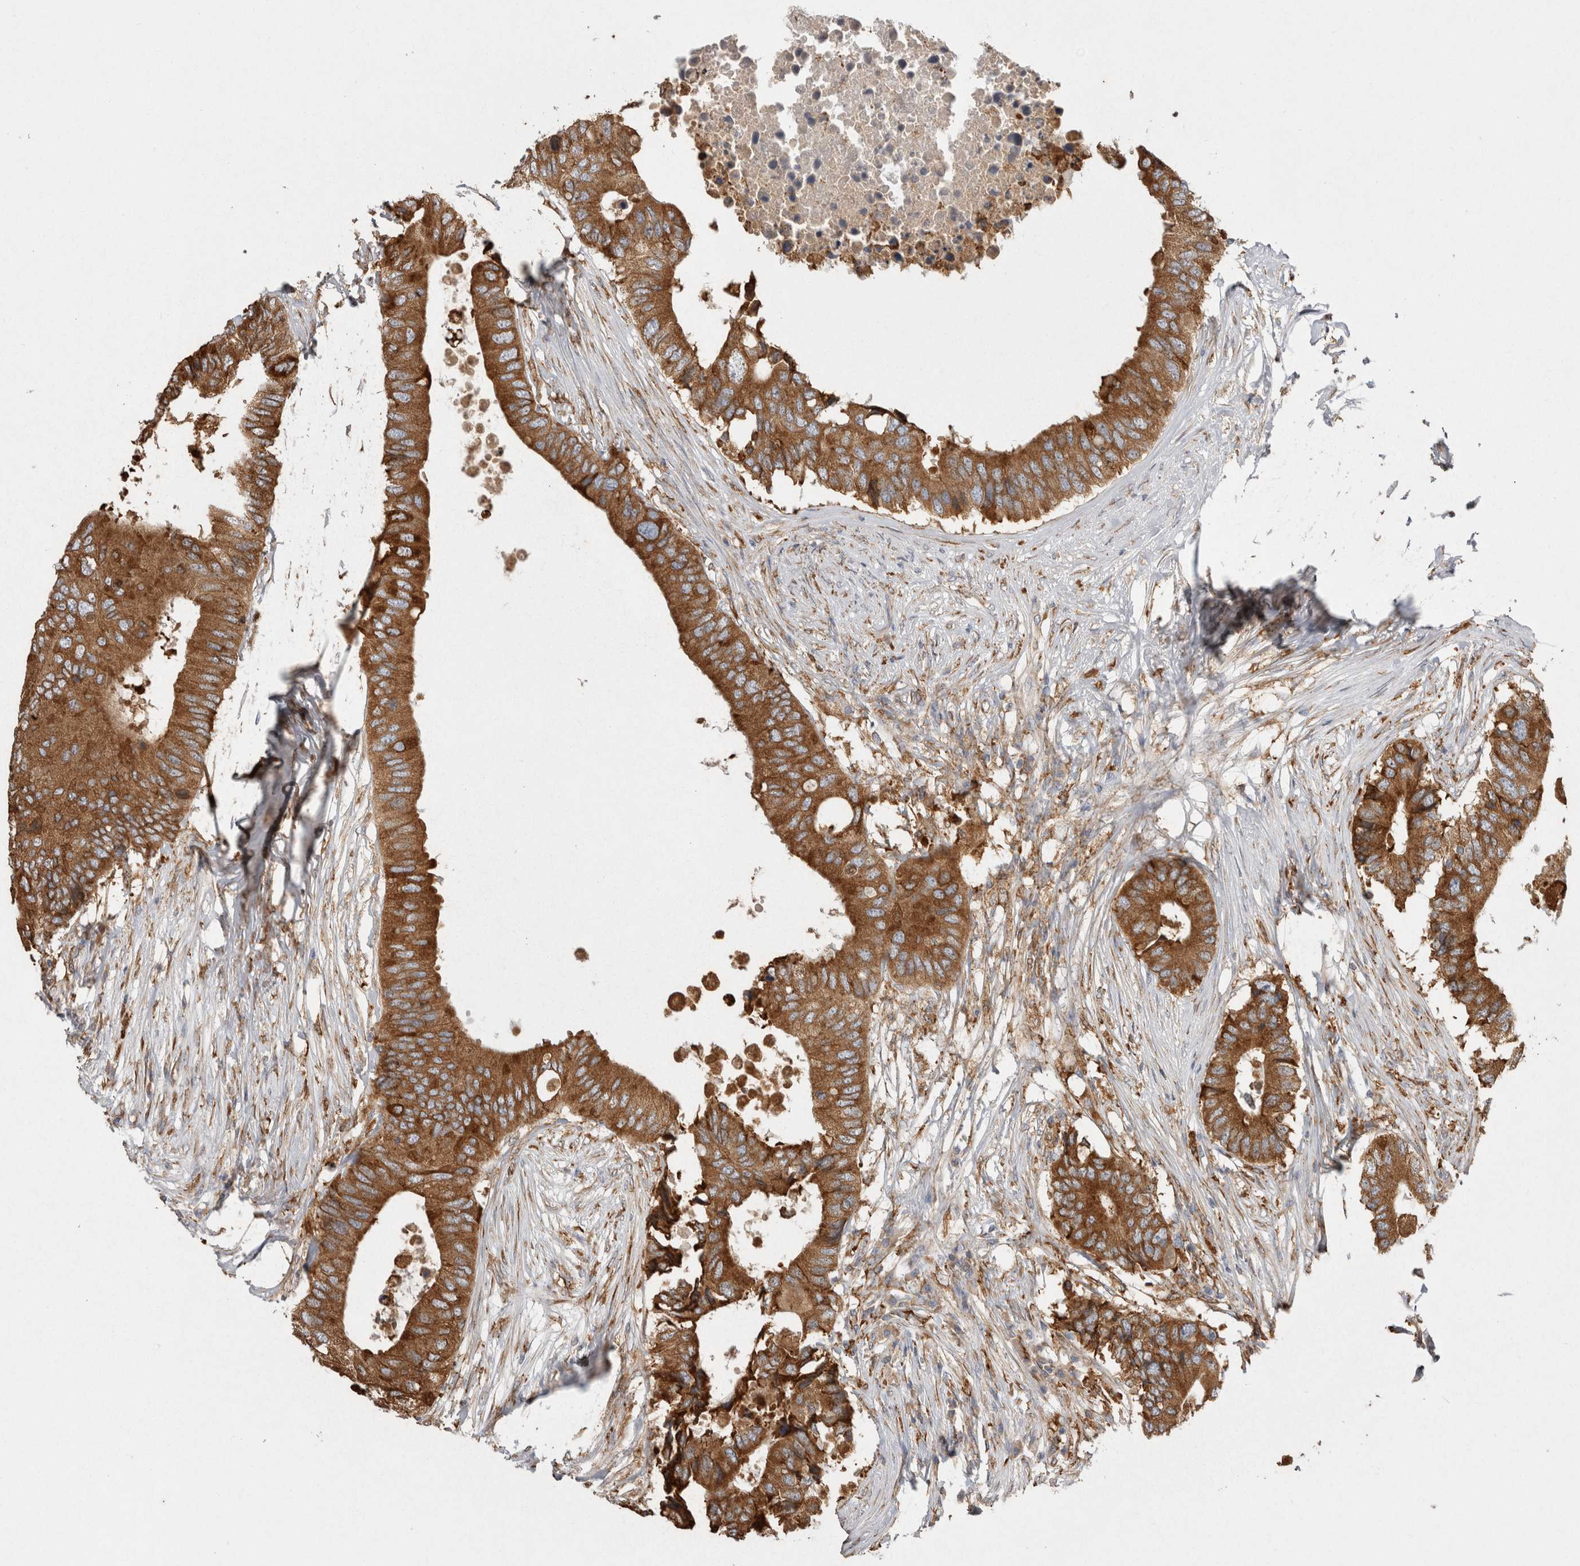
{"staining": {"intensity": "strong", "quantity": ">75%", "location": "cytoplasmic/membranous"}, "tissue": "colorectal cancer", "cell_type": "Tumor cells", "image_type": "cancer", "snomed": [{"axis": "morphology", "description": "Adenocarcinoma, NOS"}, {"axis": "topography", "description": "Colon"}], "caption": "Strong cytoplasmic/membranous staining for a protein is seen in approximately >75% of tumor cells of adenocarcinoma (colorectal) using immunohistochemistry (IHC).", "gene": "LRPAP1", "patient": {"sex": "male", "age": 71}}